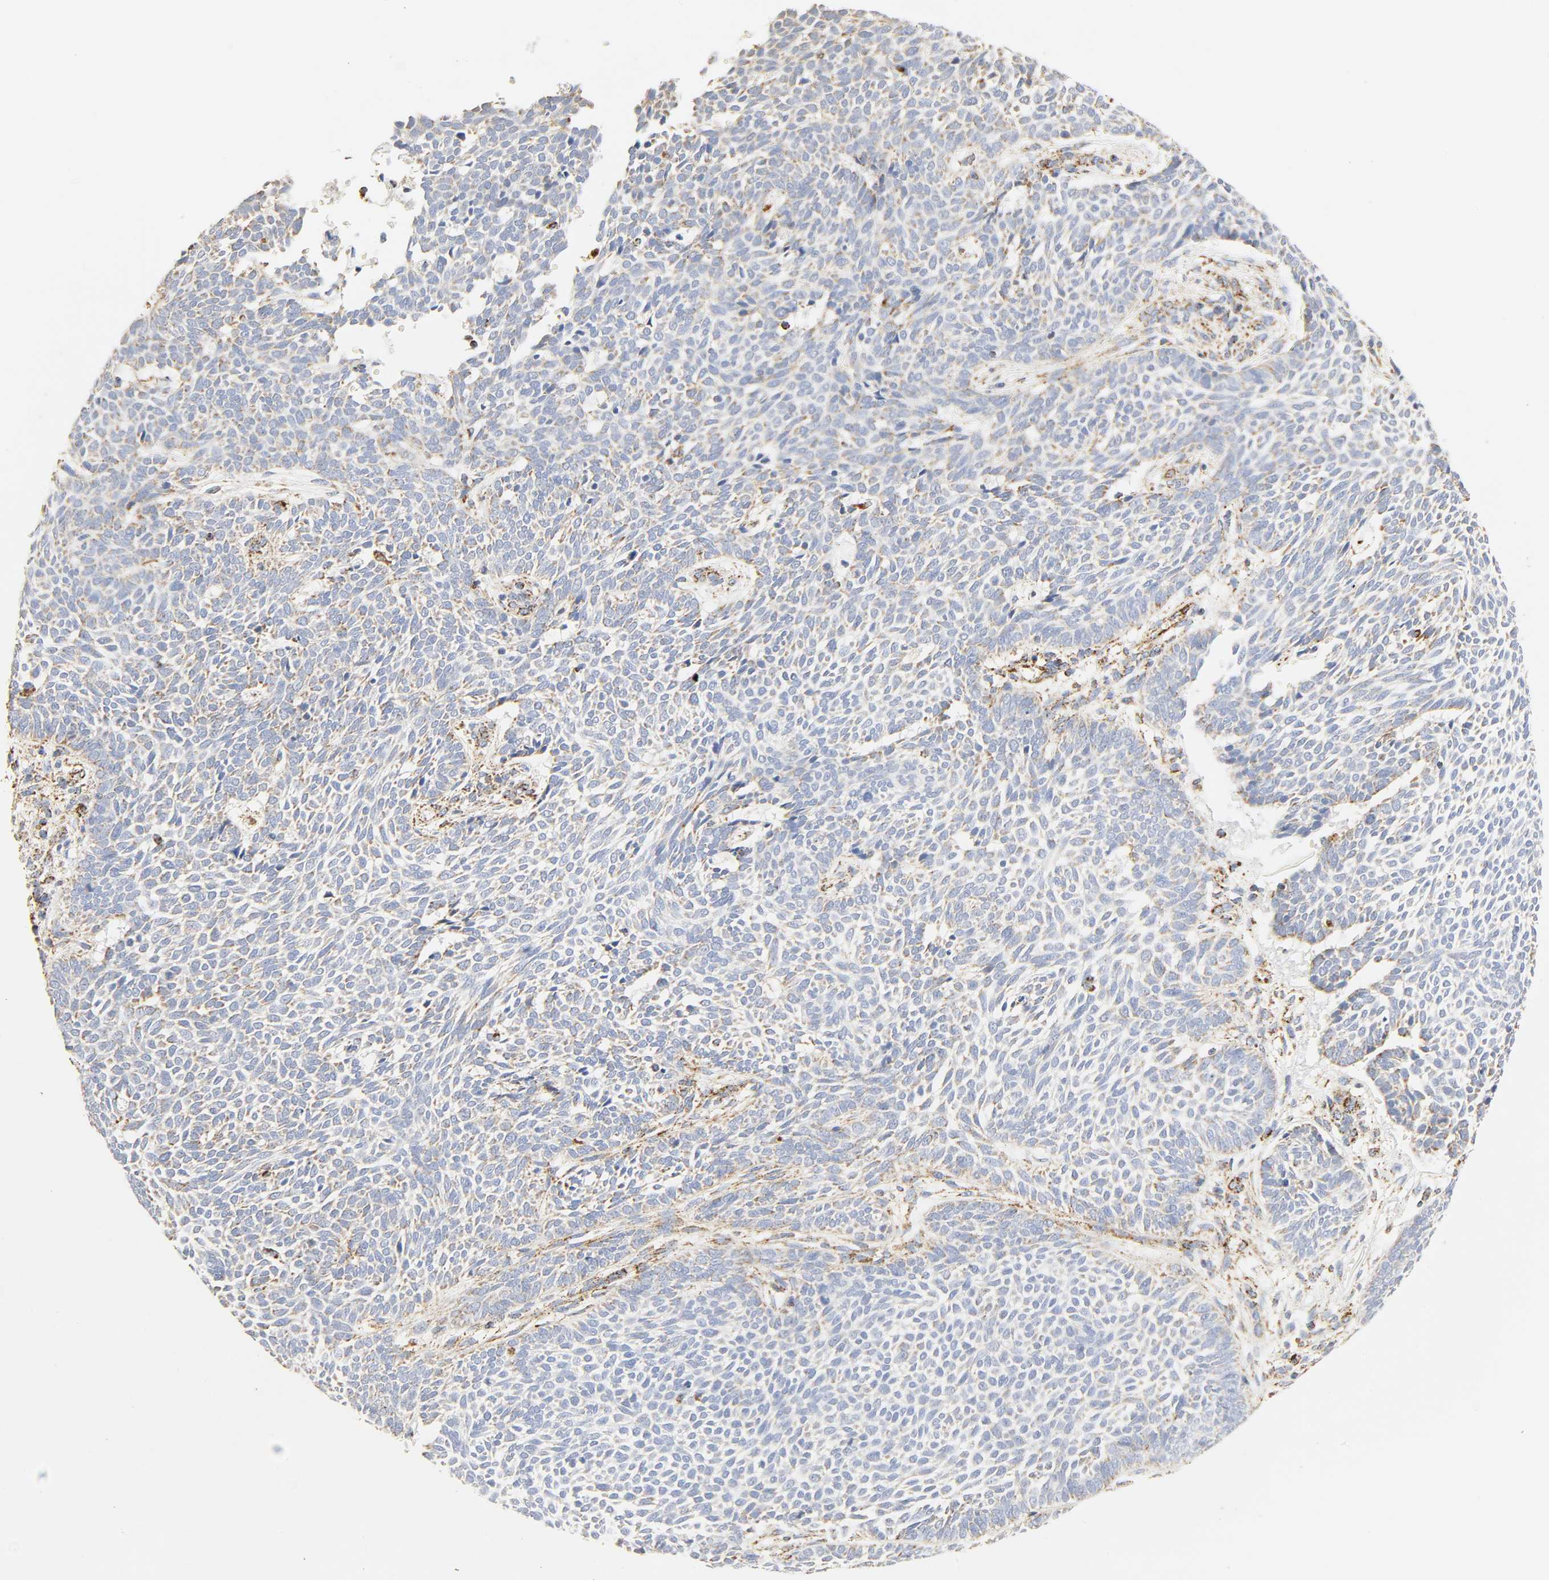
{"staining": {"intensity": "weak", "quantity": "<25%", "location": "cytoplasmic/membranous"}, "tissue": "skin cancer", "cell_type": "Tumor cells", "image_type": "cancer", "snomed": [{"axis": "morphology", "description": "Normal tissue, NOS"}, {"axis": "morphology", "description": "Basal cell carcinoma"}, {"axis": "topography", "description": "Skin"}], "caption": "A high-resolution image shows immunohistochemistry (IHC) staining of basal cell carcinoma (skin), which exhibits no significant positivity in tumor cells. (Immunohistochemistry, brightfield microscopy, high magnification).", "gene": "ACAT1", "patient": {"sex": "male", "age": 87}}